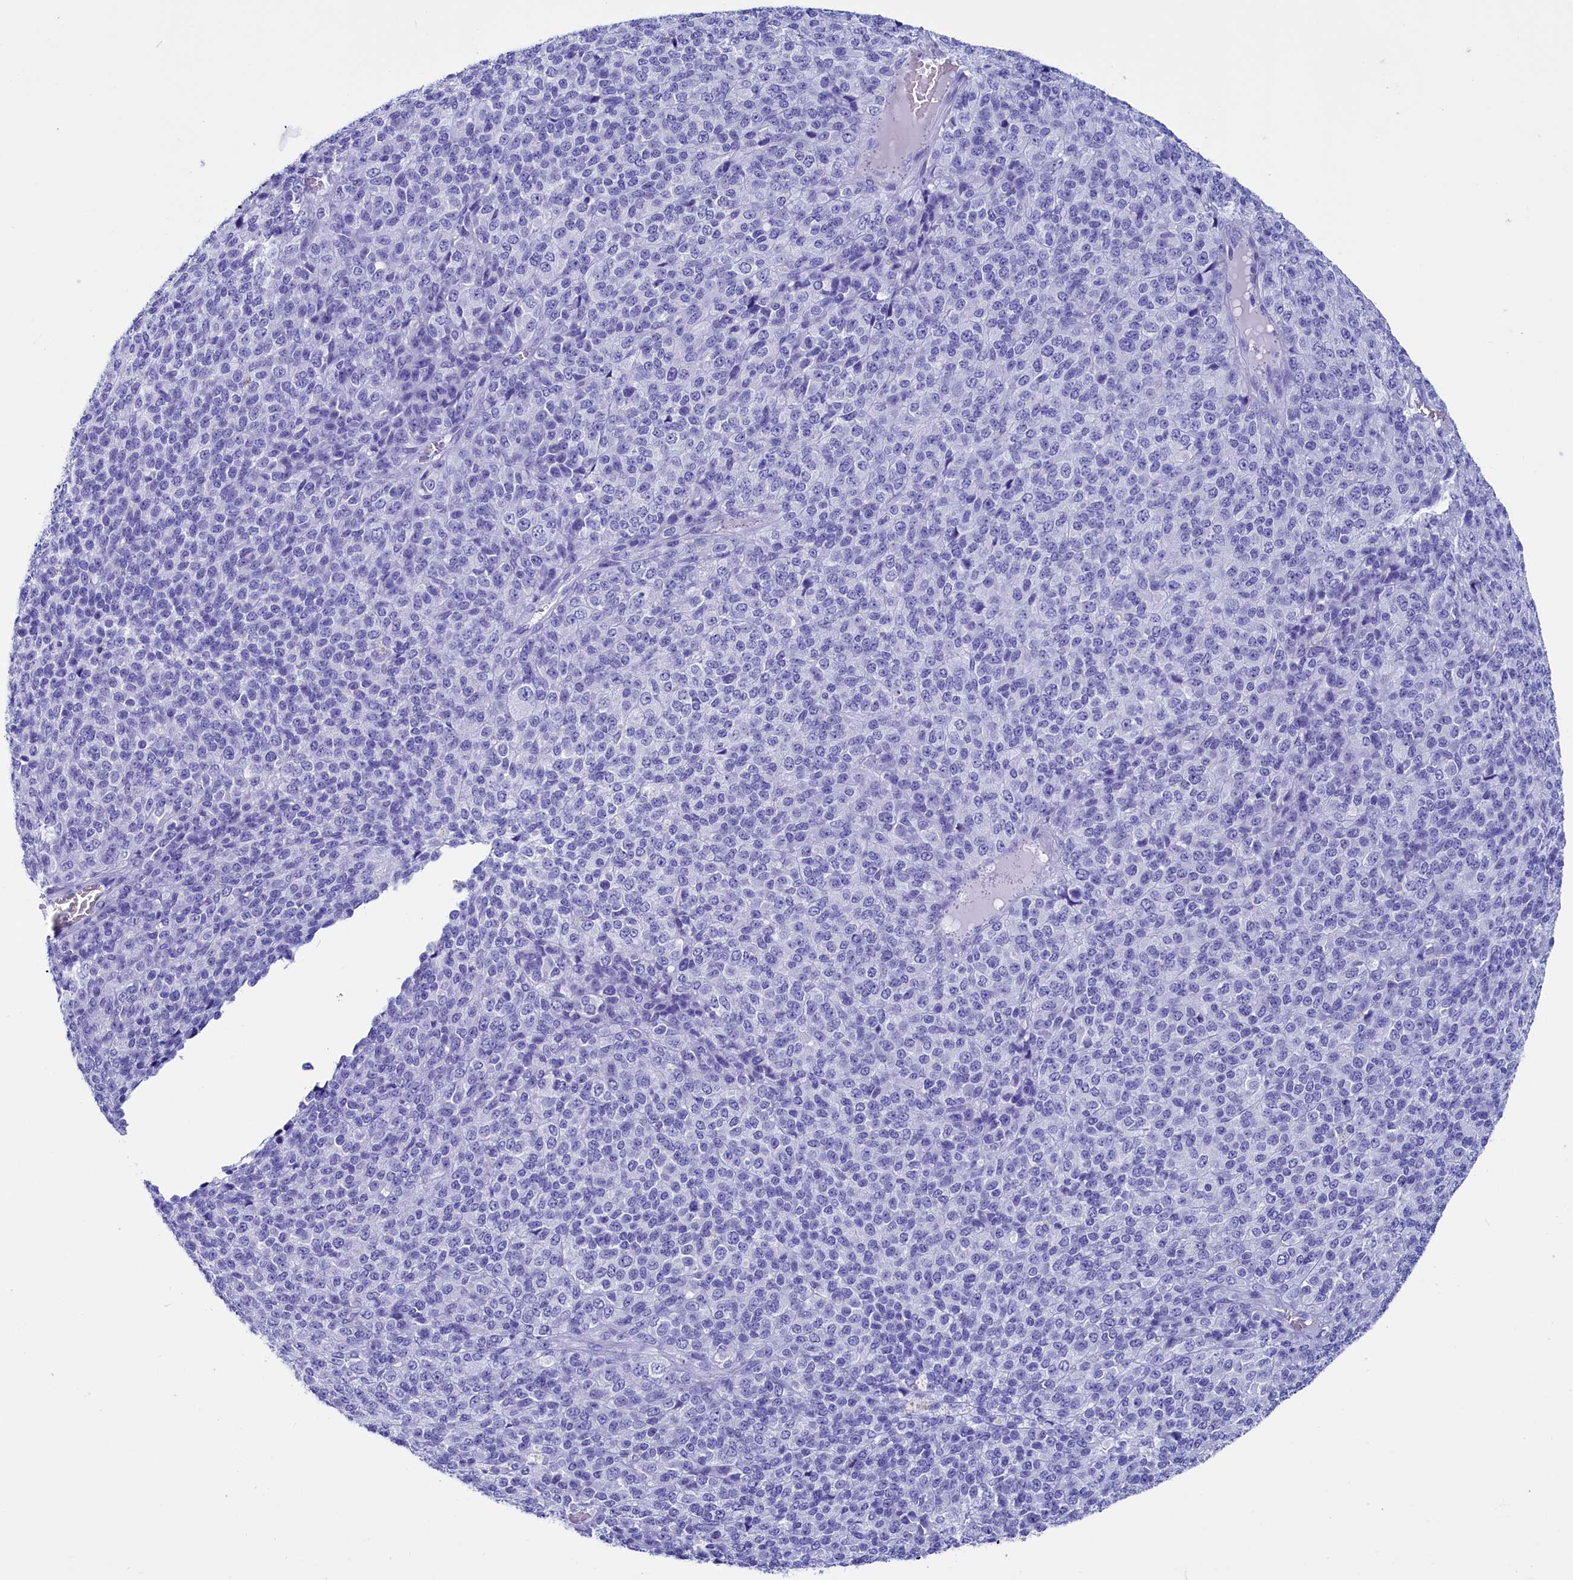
{"staining": {"intensity": "negative", "quantity": "none", "location": "none"}, "tissue": "melanoma", "cell_type": "Tumor cells", "image_type": "cancer", "snomed": [{"axis": "morphology", "description": "Malignant melanoma, Metastatic site"}, {"axis": "topography", "description": "Brain"}], "caption": "Tumor cells show no significant protein expression in melanoma.", "gene": "ANKRD29", "patient": {"sex": "female", "age": 56}}